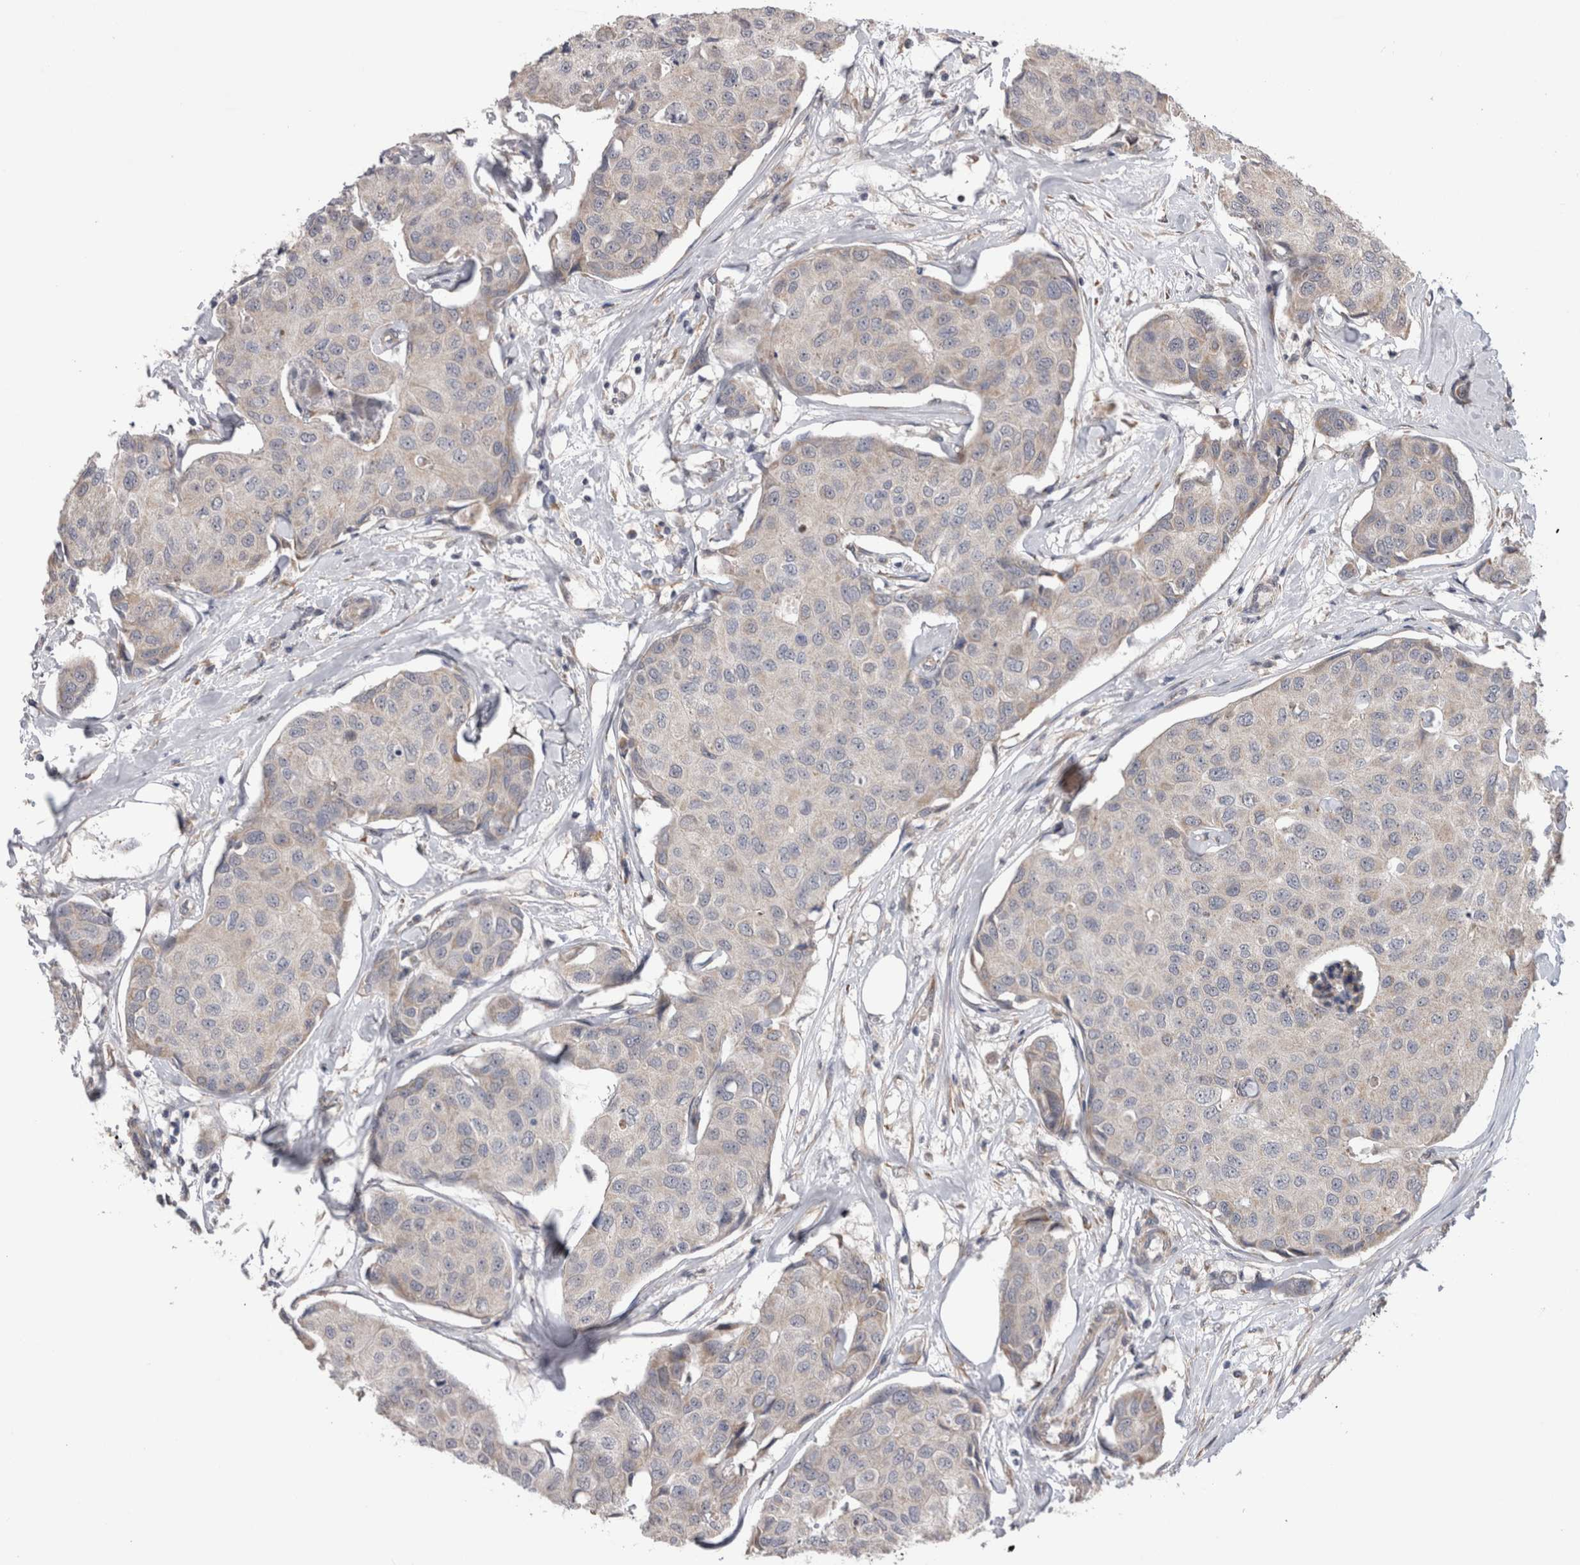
{"staining": {"intensity": "negative", "quantity": "none", "location": "none"}, "tissue": "breast cancer", "cell_type": "Tumor cells", "image_type": "cancer", "snomed": [{"axis": "morphology", "description": "Duct carcinoma"}, {"axis": "topography", "description": "Breast"}], "caption": "Photomicrograph shows no significant protein staining in tumor cells of breast cancer (infiltrating ductal carcinoma).", "gene": "ARHGAP29", "patient": {"sex": "female", "age": 80}}